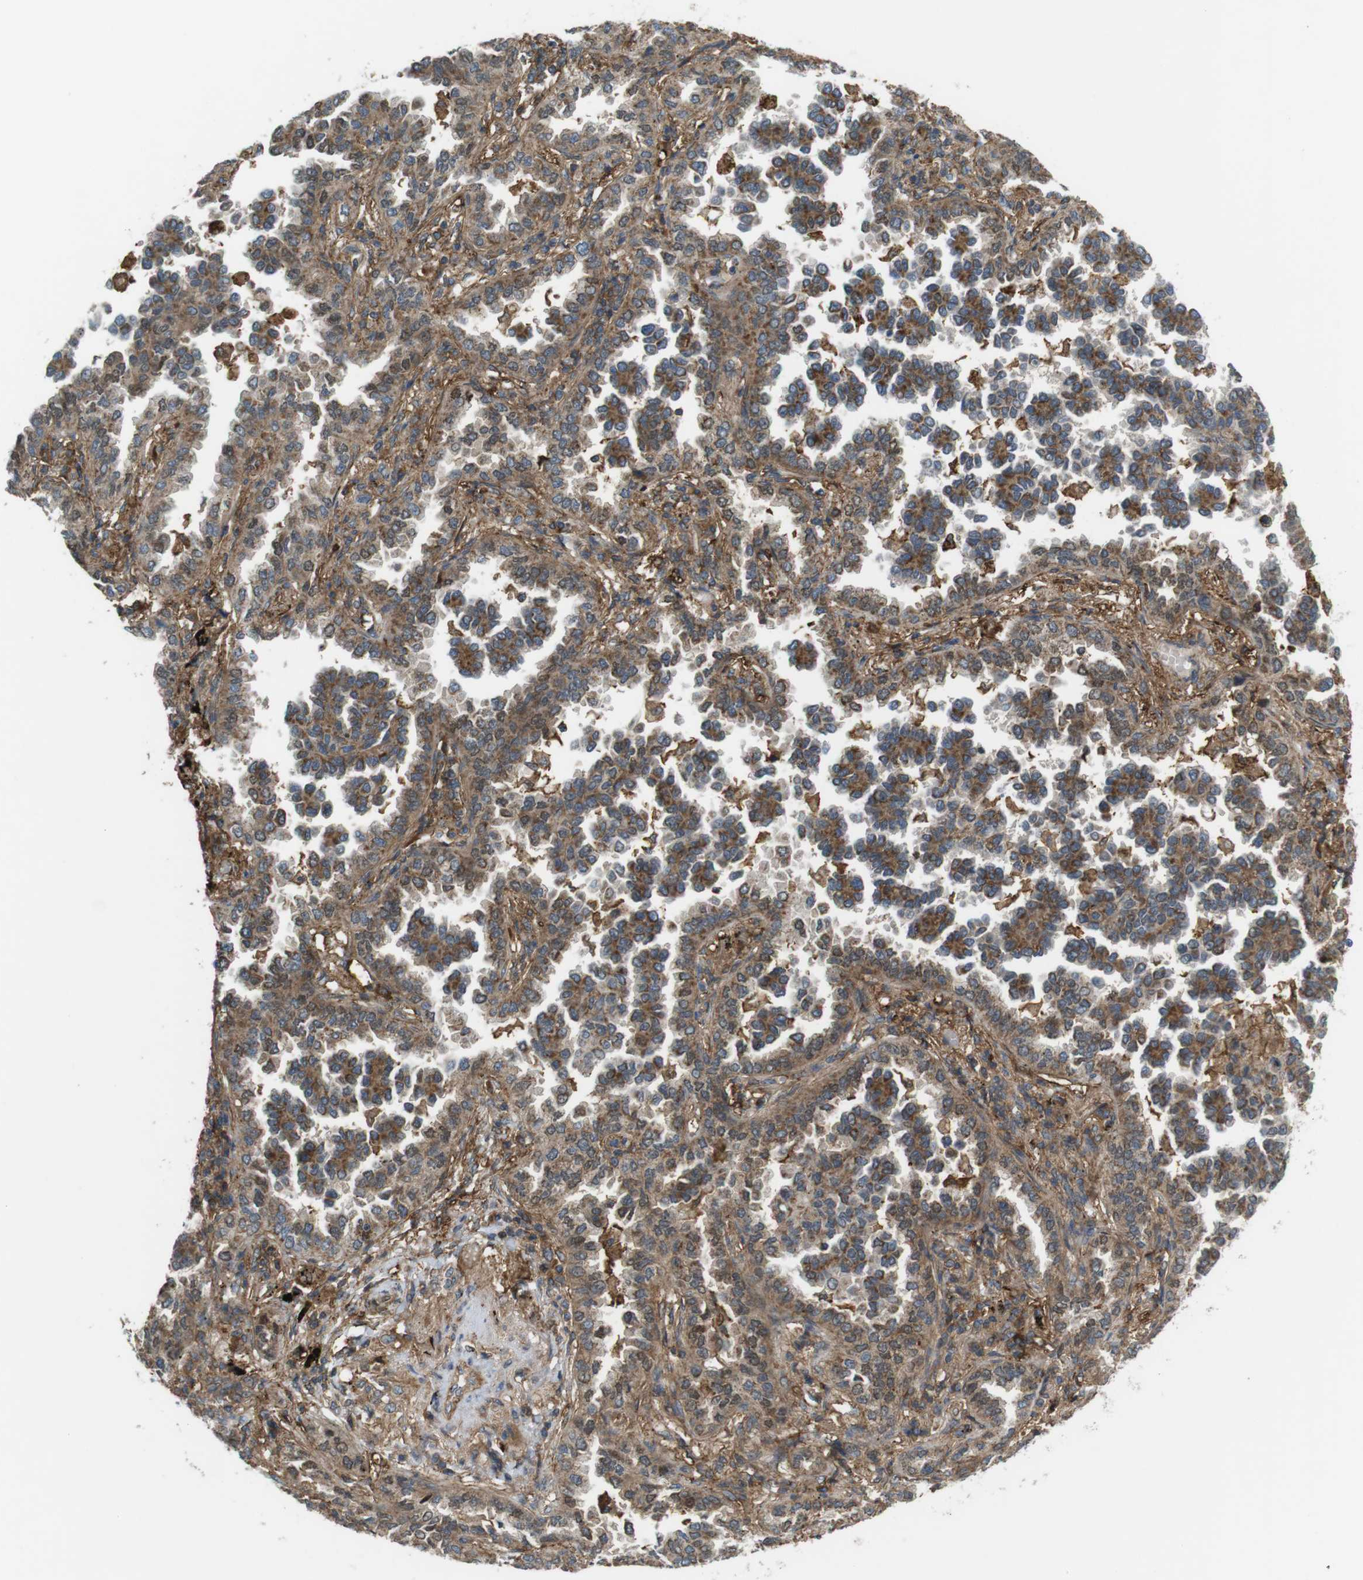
{"staining": {"intensity": "moderate", "quantity": ">75%", "location": "cytoplasmic/membranous"}, "tissue": "lung cancer", "cell_type": "Tumor cells", "image_type": "cancer", "snomed": [{"axis": "morphology", "description": "Normal tissue, NOS"}, {"axis": "morphology", "description": "Adenocarcinoma, NOS"}, {"axis": "topography", "description": "Lung"}], "caption": "Protein staining by immunohistochemistry (IHC) reveals moderate cytoplasmic/membranous expression in approximately >75% of tumor cells in lung cancer. Immunohistochemistry (ihc) stains the protein of interest in brown and the nuclei are stained blue.", "gene": "DDAH2", "patient": {"sex": "male", "age": 59}}